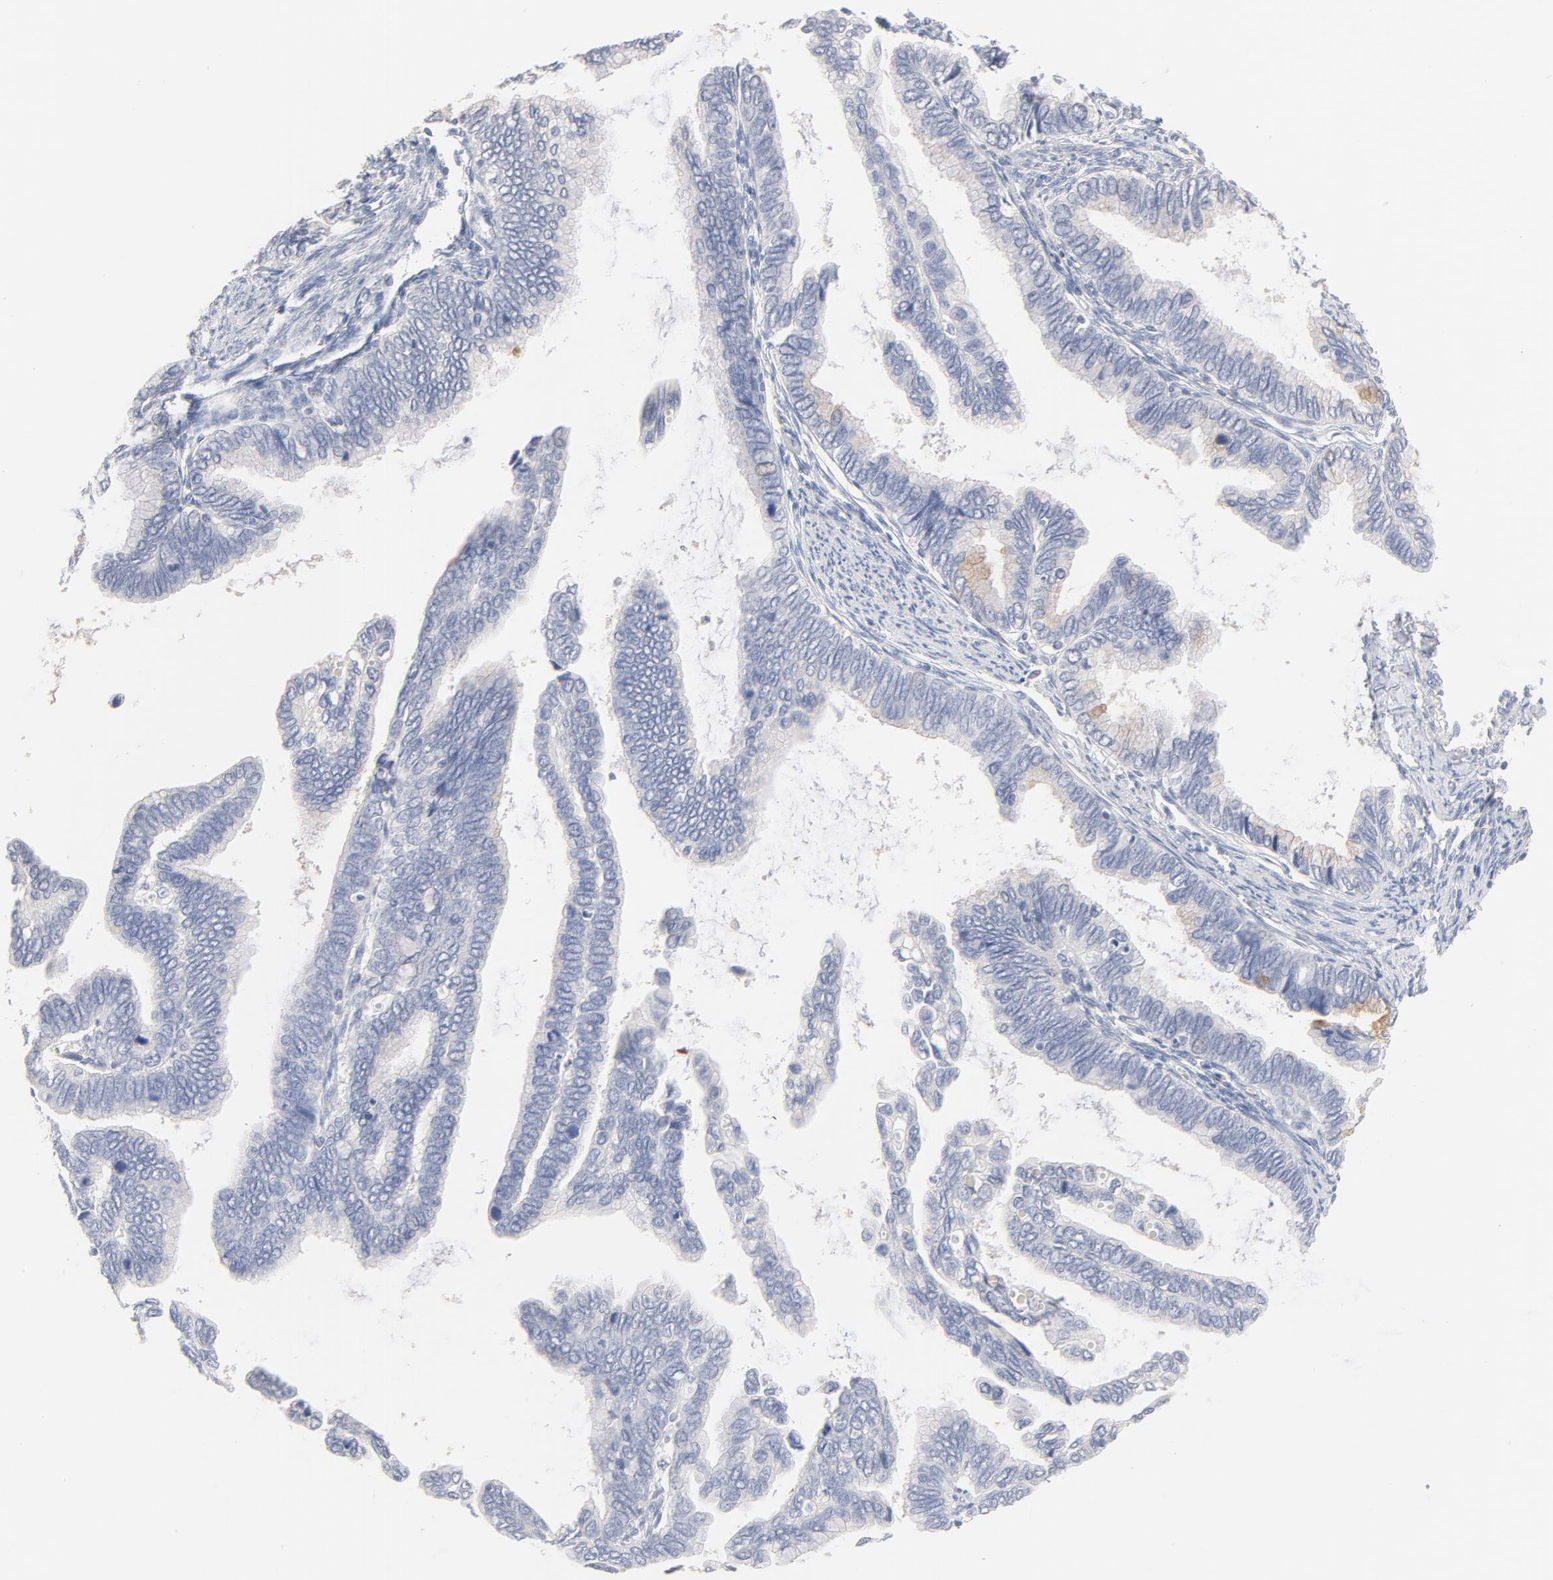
{"staining": {"intensity": "weak", "quantity": "<25%", "location": "cytoplasmic/membranous"}, "tissue": "cervical cancer", "cell_type": "Tumor cells", "image_type": "cancer", "snomed": [{"axis": "morphology", "description": "Adenocarcinoma, NOS"}, {"axis": "topography", "description": "Cervix"}], "caption": "Immunohistochemistry histopathology image of human cervical adenocarcinoma stained for a protein (brown), which reveals no staining in tumor cells. (Stains: DAB immunohistochemistry with hematoxylin counter stain, Microscopy: brightfield microscopy at high magnification).", "gene": "FCGBP", "patient": {"sex": "female", "age": 49}}